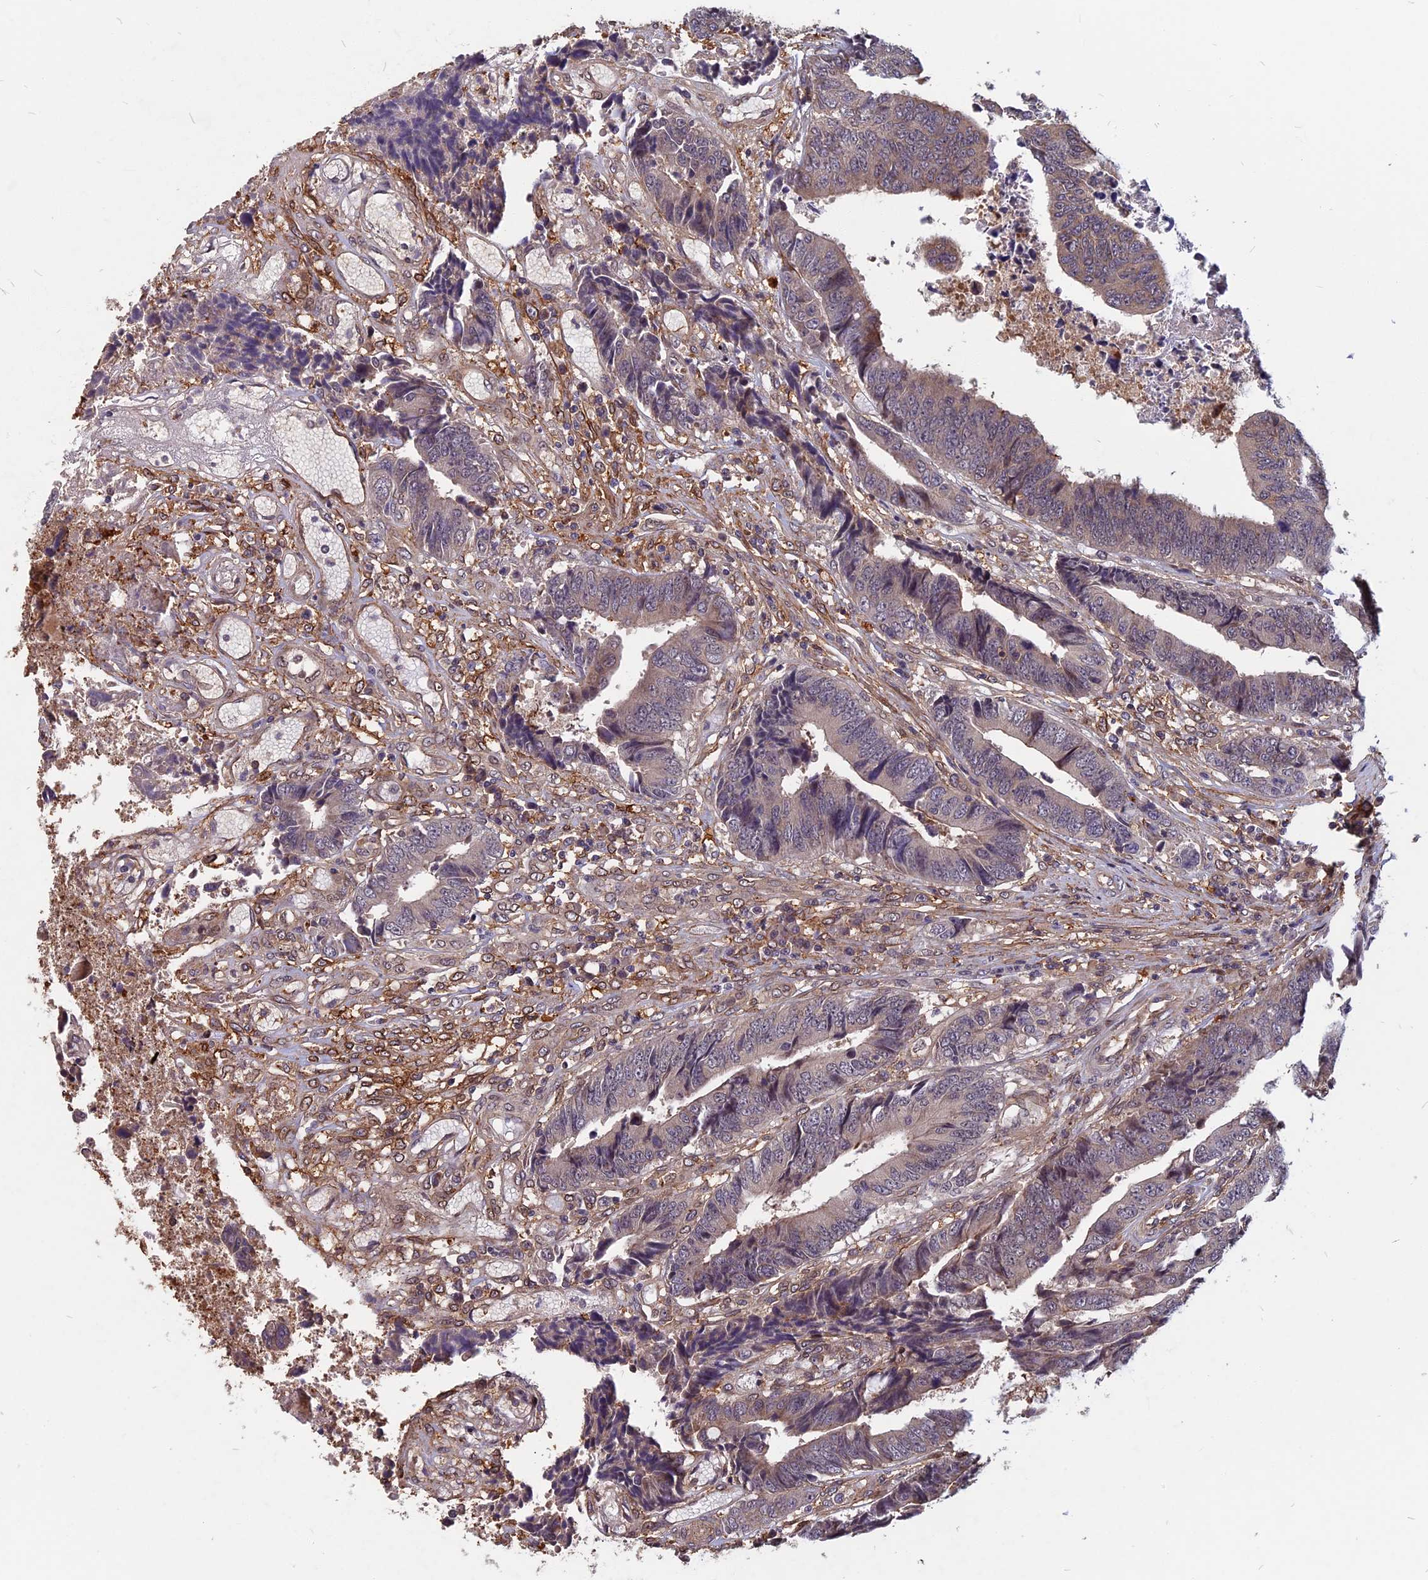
{"staining": {"intensity": "weak", "quantity": "25%-75%", "location": "cytoplasmic/membranous"}, "tissue": "colorectal cancer", "cell_type": "Tumor cells", "image_type": "cancer", "snomed": [{"axis": "morphology", "description": "Adenocarcinoma, NOS"}, {"axis": "topography", "description": "Rectum"}], "caption": "IHC image of human colorectal cancer stained for a protein (brown), which displays low levels of weak cytoplasmic/membranous staining in about 25%-75% of tumor cells.", "gene": "SPG11", "patient": {"sex": "male", "age": 84}}